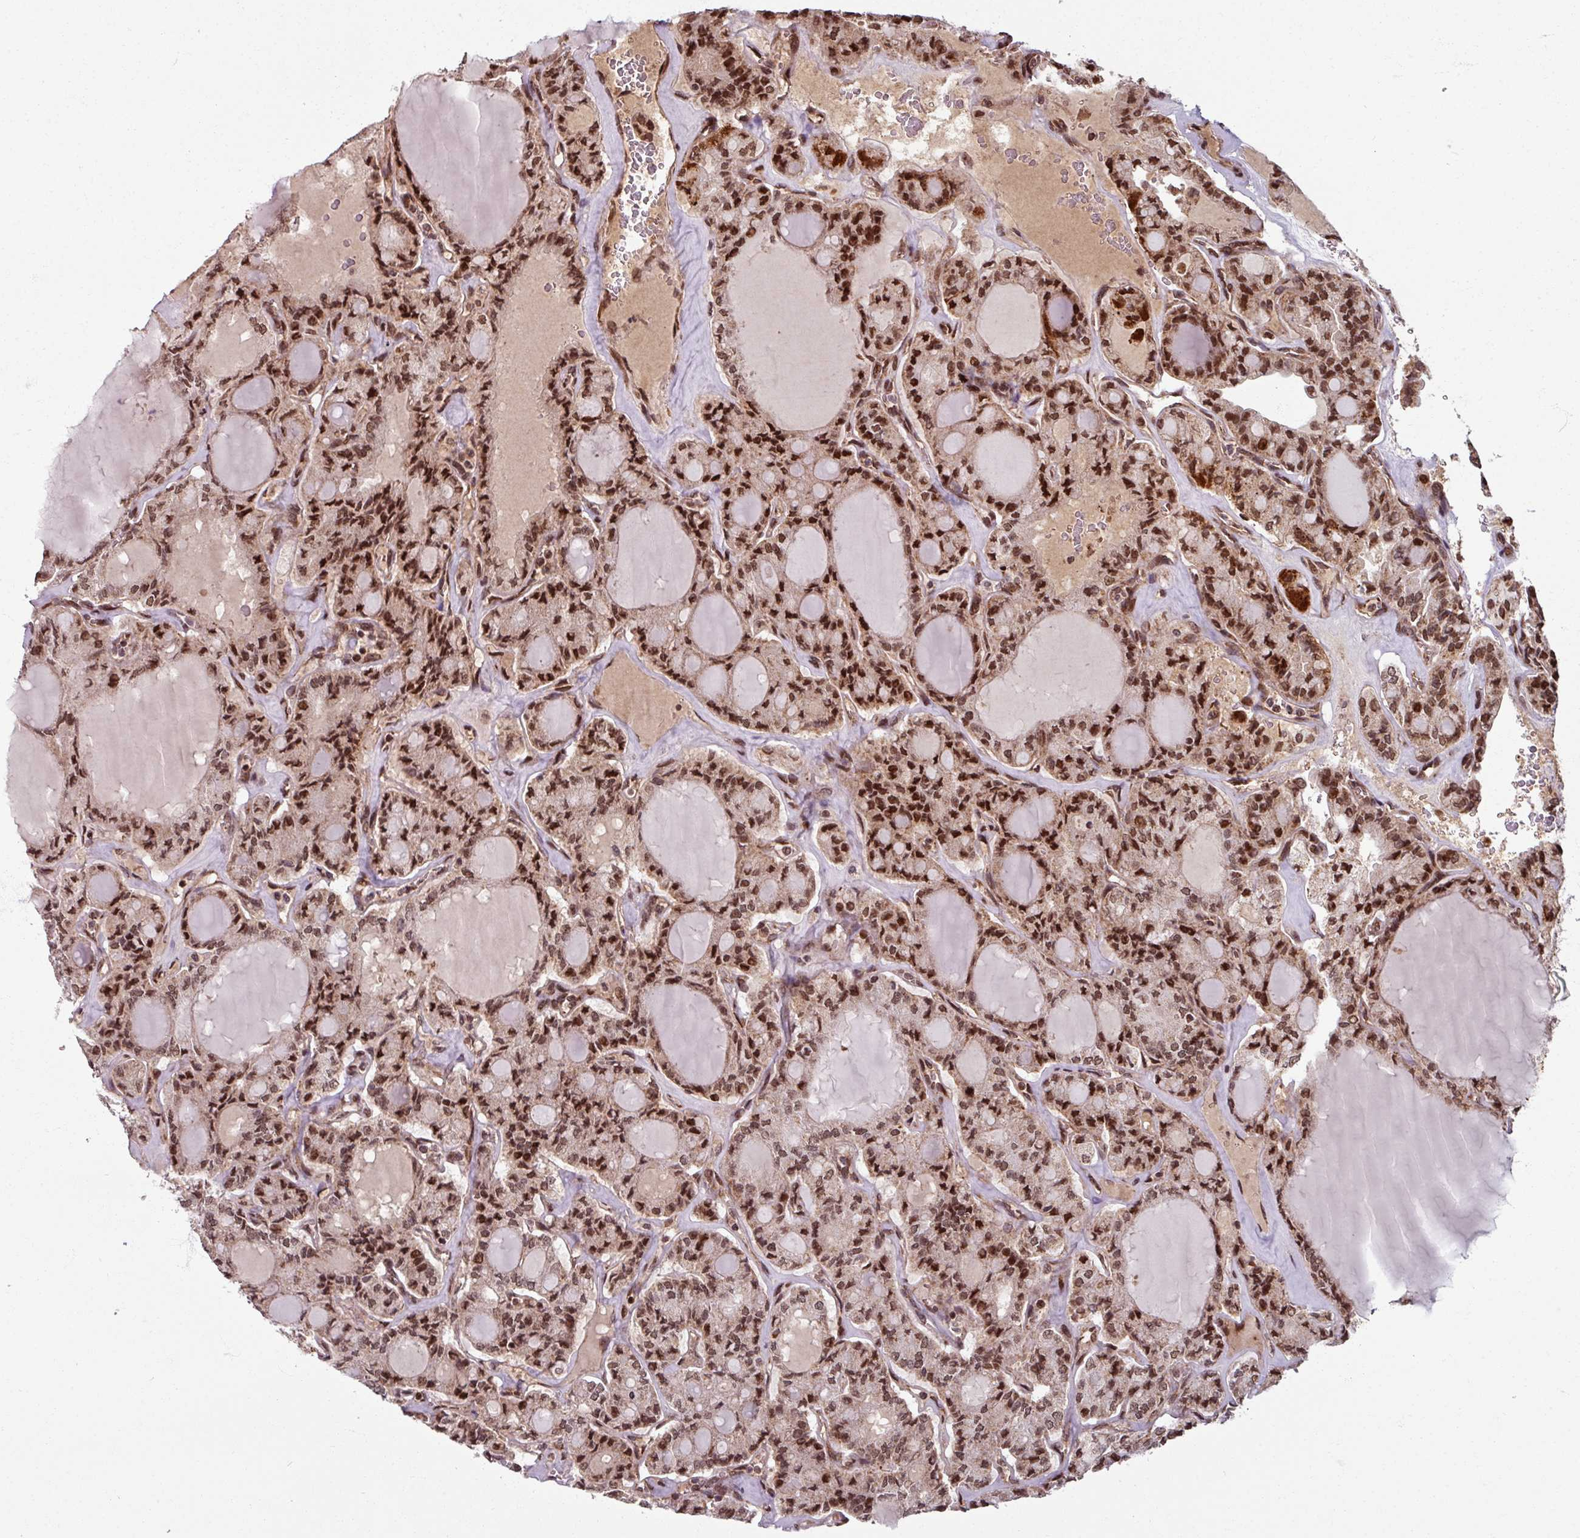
{"staining": {"intensity": "strong", "quantity": ">75%", "location": "nuclear"}, "tissue": "thyroid cancer", "cell_type": "Tumor cells", "image_type": "cancer", "snomed": [{"axis": "morphology", "description": "Papillary adenocarcinoma, NOS"}, {"axis": "topography", "description": "Thyroid gland"}], "caption": "This is an image of IHC staining of thyroid cancer (papillary adenocarcinoma), which shows strong positivity in the nuclear of tumor cells.", "gene": "SWI5", "patient": {"sex": "male", "age": 87}}